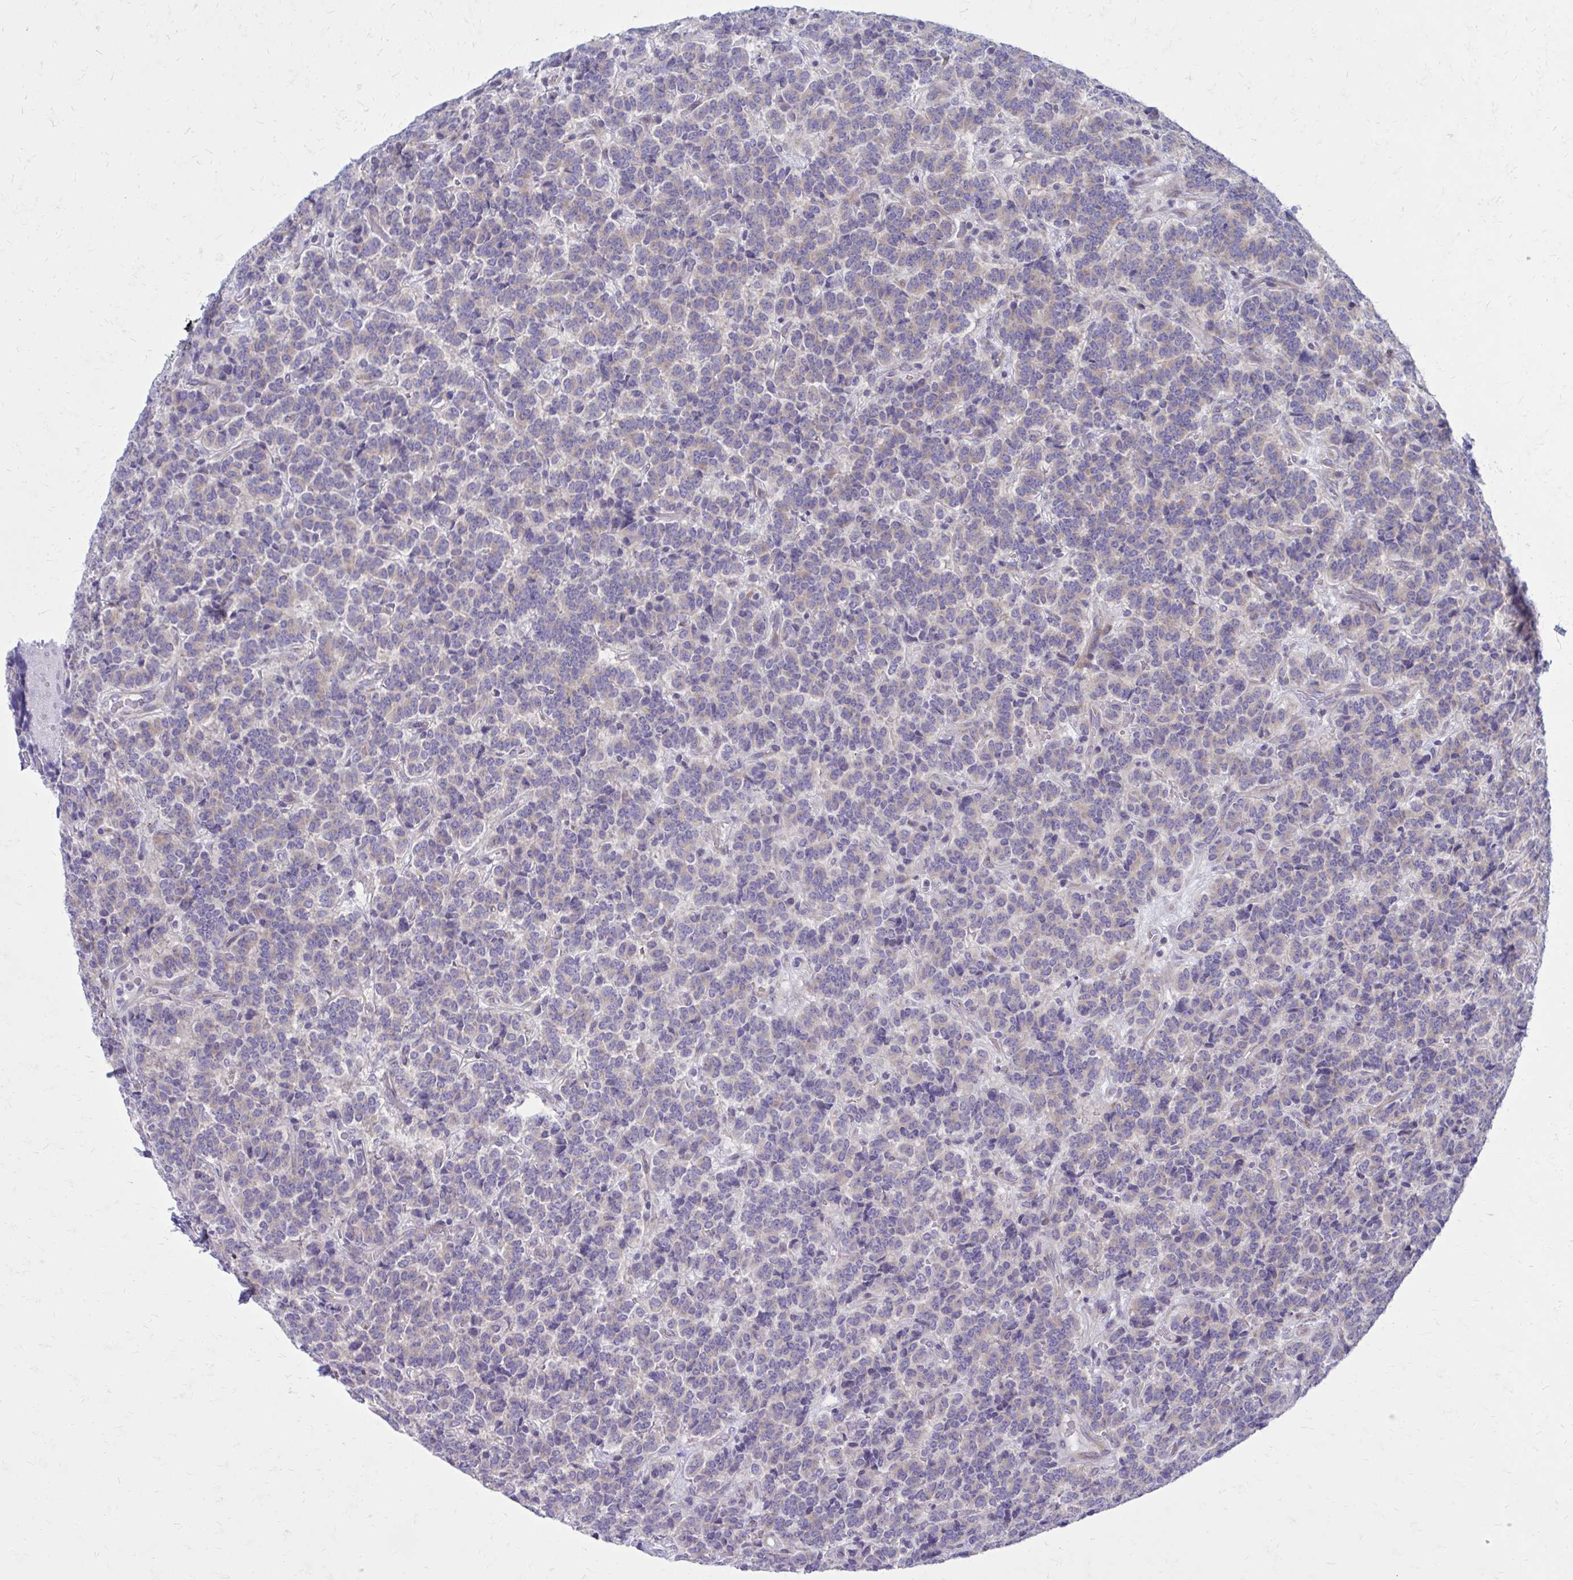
{"staining": {"intensity": "weak", "quantity": "<25%", "location": "cytoplasmic/membranous"}, "tissue": "carcinoid", "cell_type": "Tumor cells", "image_type": "cancer", "snomed": [{"axis": "morphology", "description": "Carcinoid, malignant, NOS"}, {"axis": "topography", "description": "Pancreas"}], "caption": "Tumor cells are negative for protein expression in human carcinoid (malignant).", "gene": "GIGYF2", "patient": {"sex": "male", "age": 36}}